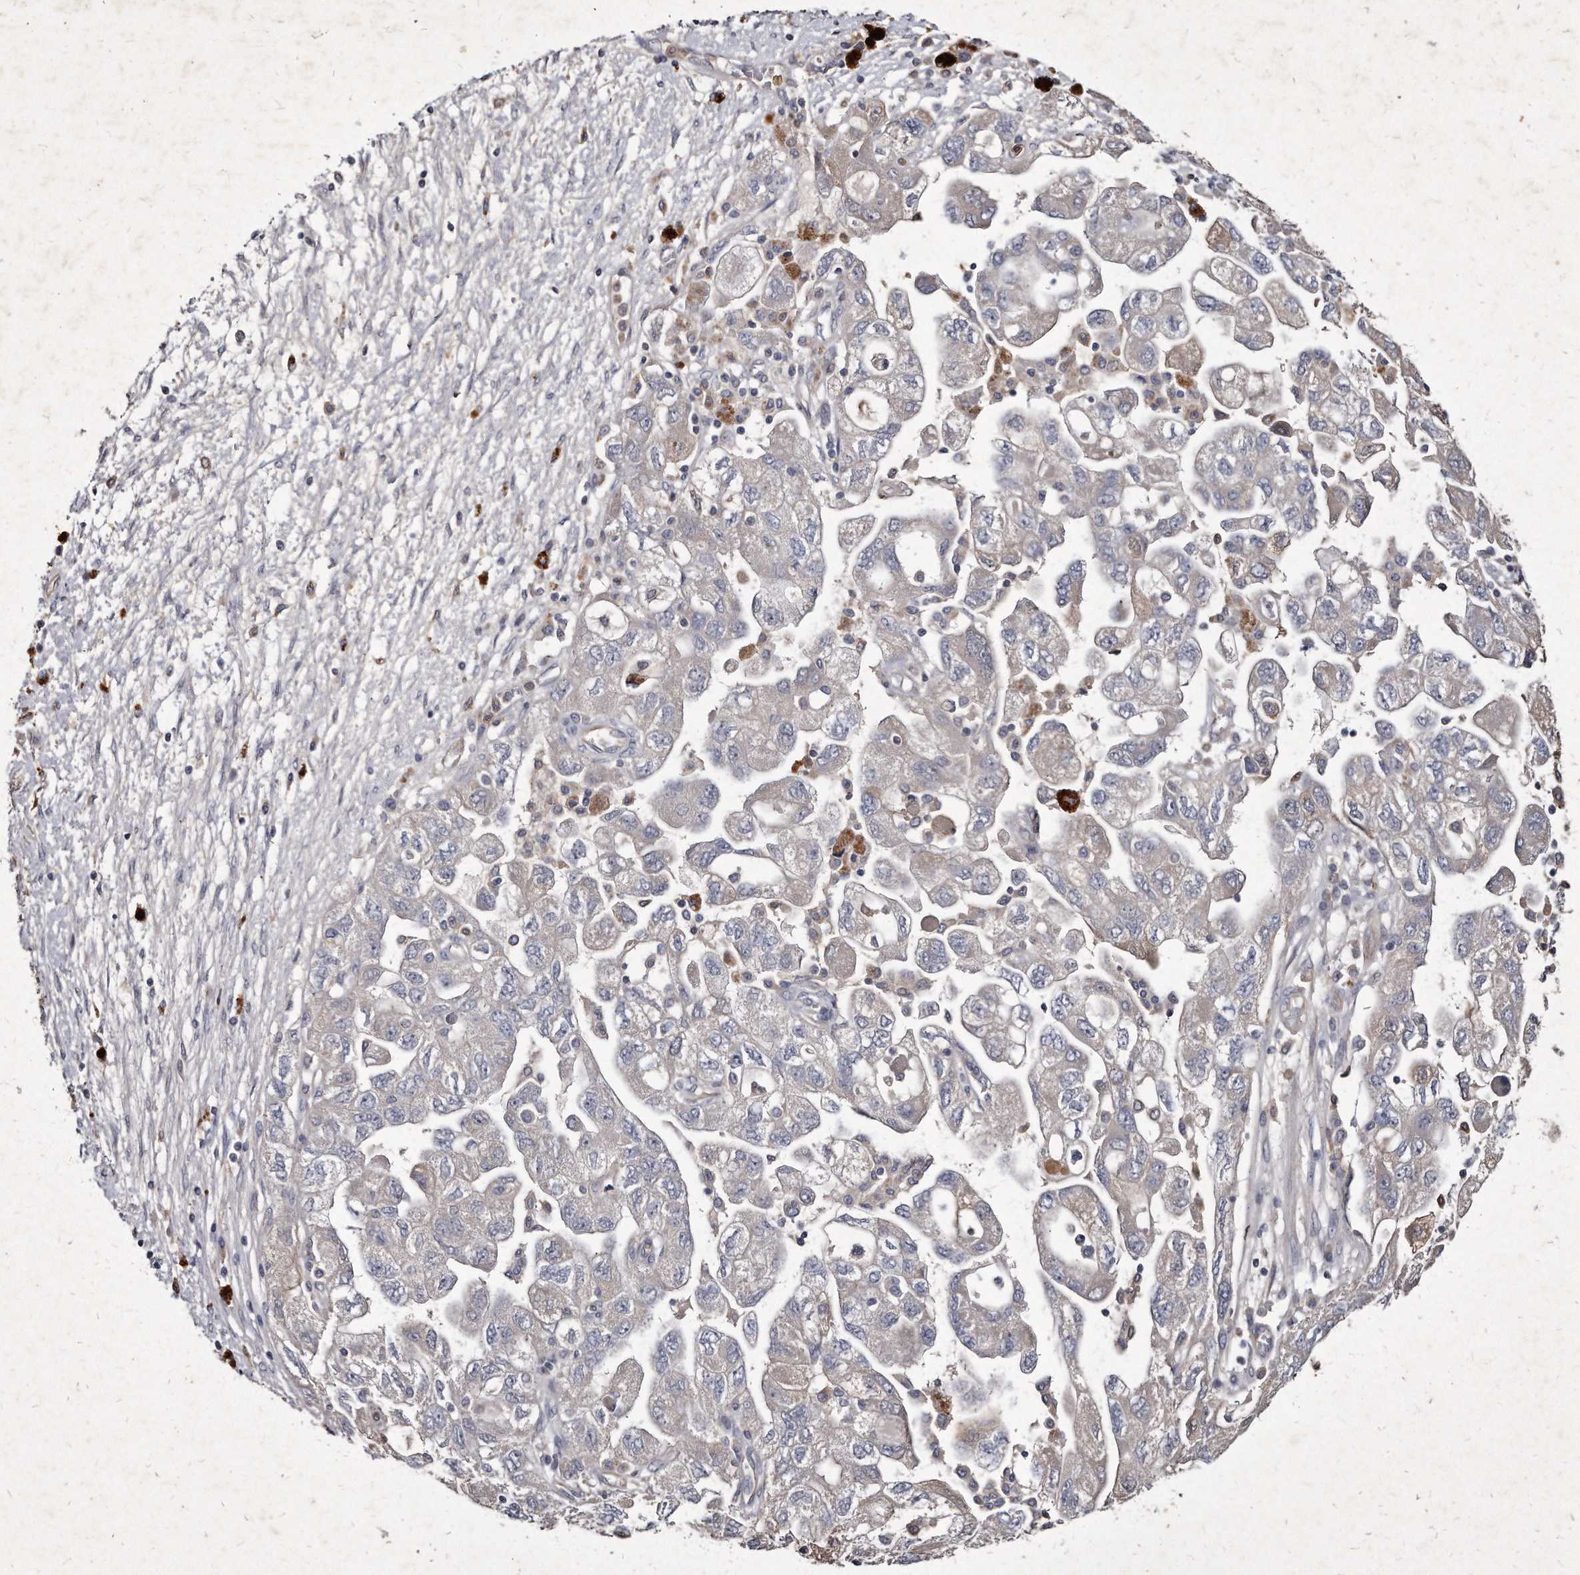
{"staining": {"intensity": "negative", "quantity": "none", "location": "none"}, "tissue": "ovarian cancer", "cell_type": "Tumor cells", "image_type": "cancer", "snomed": [{"axis": "morphology", "description": "Carcinoma, NOS"}, {"axis": "morphology", "description": "Cystadenocarcinoma, serous, NOS"}, {"axis": "topography", "description": "Ovary"}], "caption": "Immunohistochemistry image of neoplastic tissue: human ovarian cancer stained with DAB (3,3'-diaminobenzidine) displays no significant protein staining in tumor cells. (DAB IHC visualized using brightfield microscopy, high magnification).", "gene": "KLHDC3", "patient": {"sex": "female", "age": 69}}